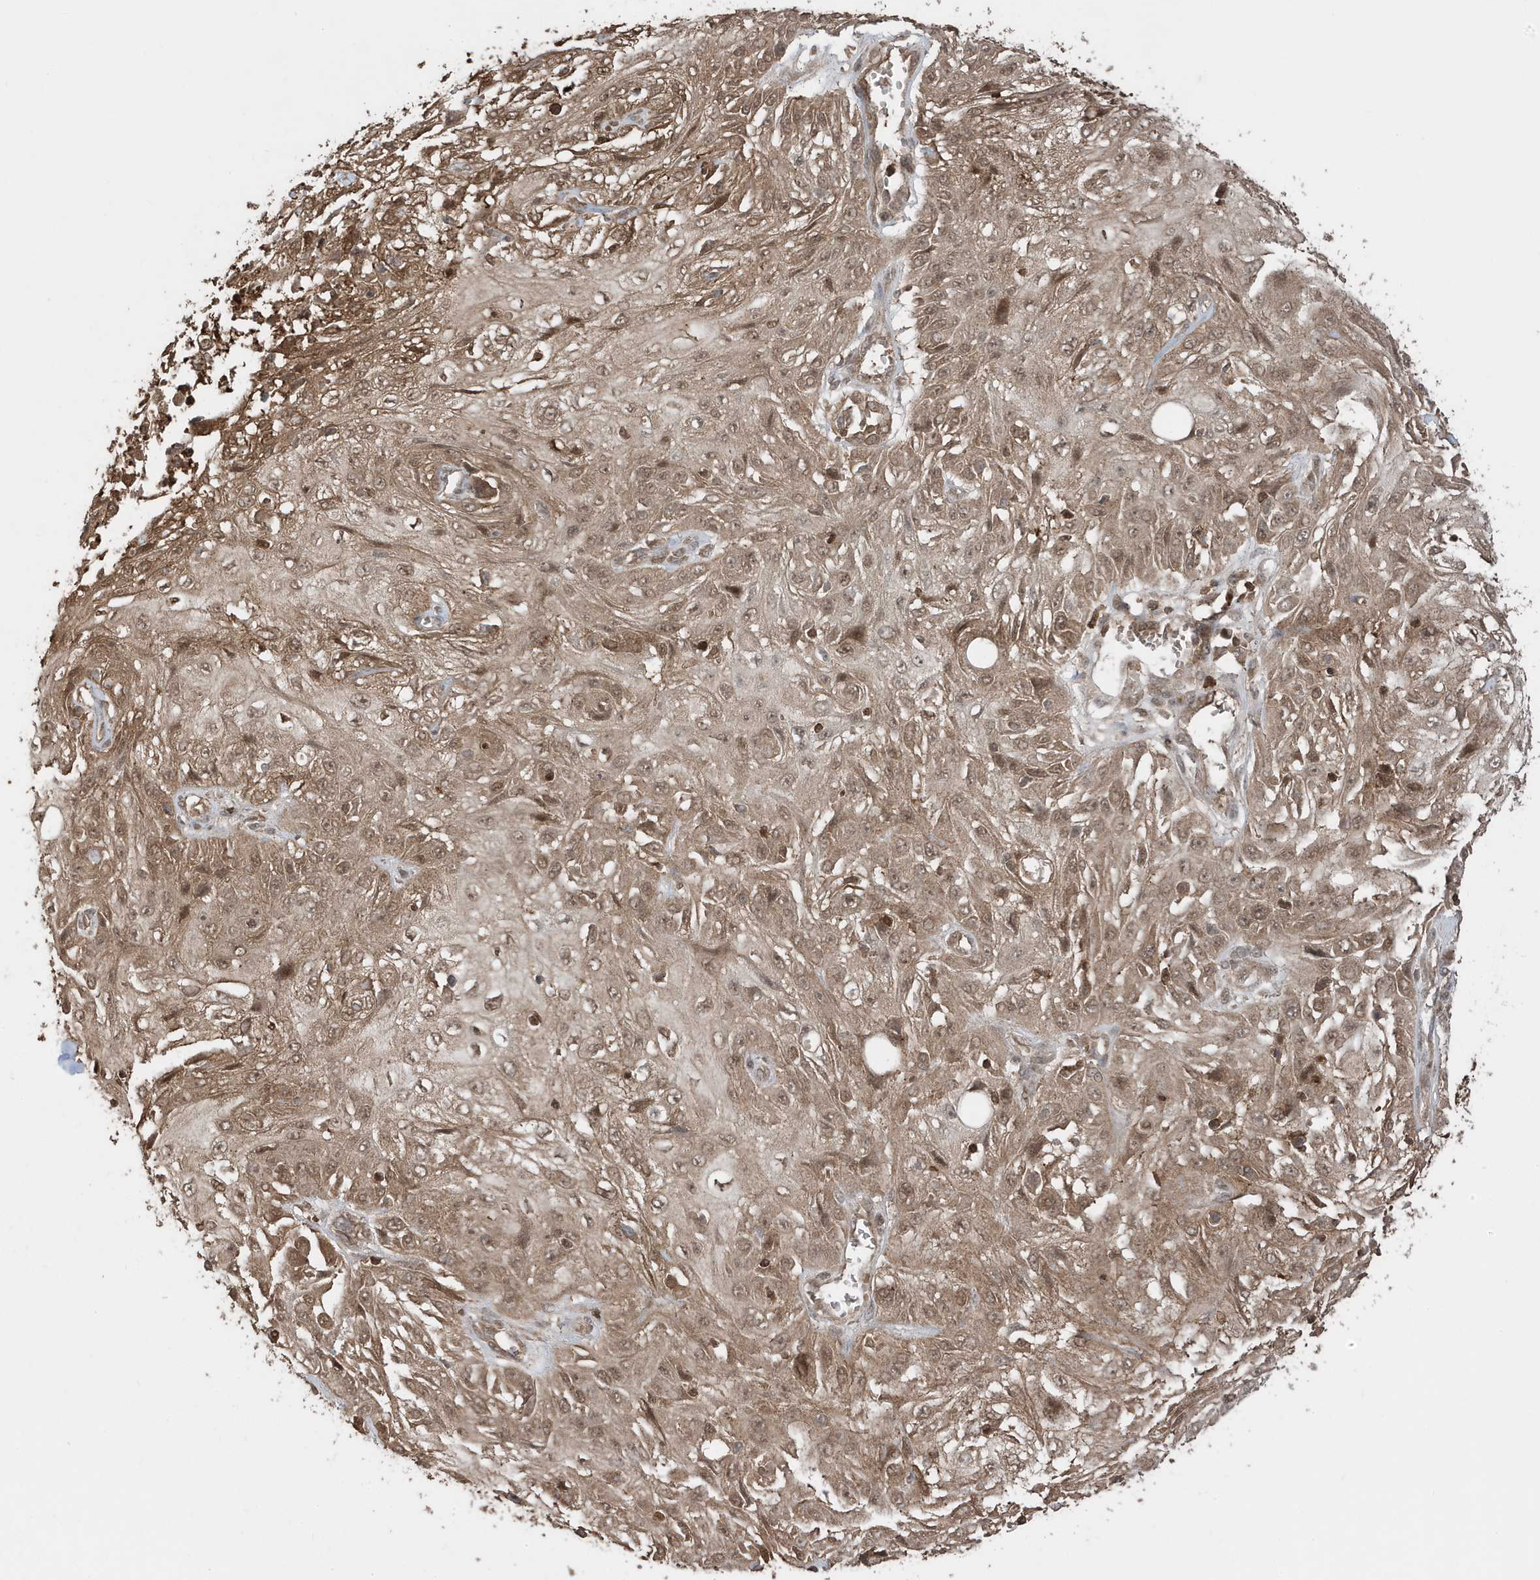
{"staining": {"intensity": "moderate", "quantity": ">75%", "location": "cytoplasmic/membranous,nuclear"}, "tissue": "skin cancer", "cell_type": "Tumor cells", "image_type": "cancer", "snomed": [{"axis": "morphology", "description": "Squamous cell carcinoma, NOS"}, {"axis": "topography", "description": "Skin"}], "caption": "Brown immunohistochemical staining in squamous cell carcinoma (skin) shows moderate cytoplasmic/membranous and nuclear expression in about >75% of tumor cells.", "gene": "ASAP1", "patient": {"sex": "male", "age": 75}}